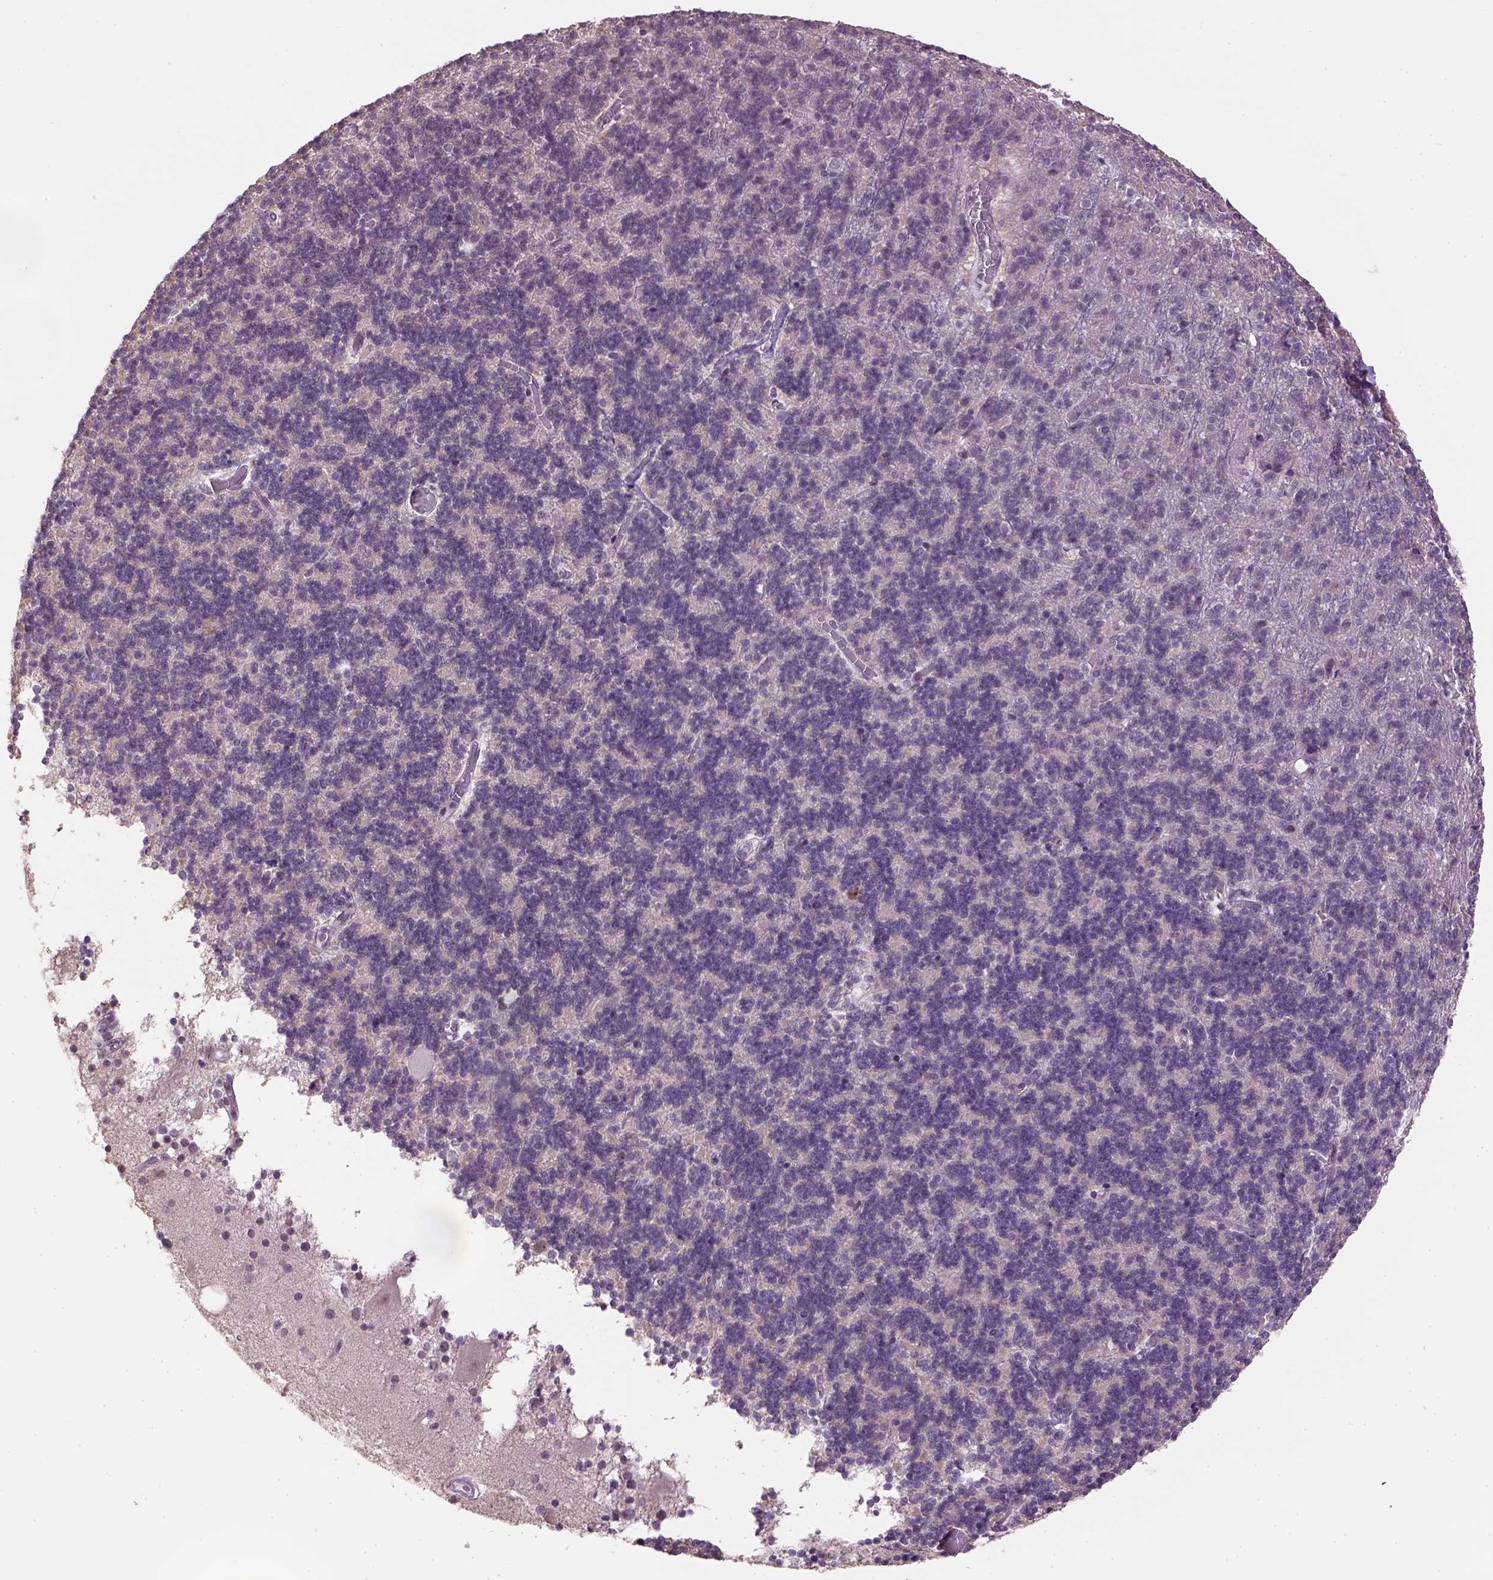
{"staining": {"intensity": "negative", "quantity": "none", "location": "none"}, "tissue": "cerebellum", "cell_type": "Cells in granular layer", "image_type": "normal", "snomed": [{"axis": "morphology", "description": "Normal tissue, NOS"}, {"axis": "topography", "description": "Cerebellum"}], "caption": "Immunohistochemistry of normal human cerebellum exhibits no expression in cells in granular layer. Nuclei are stained in blue.", "gene": "DDX50", "patient": {"sex": "male", "age": 70}}